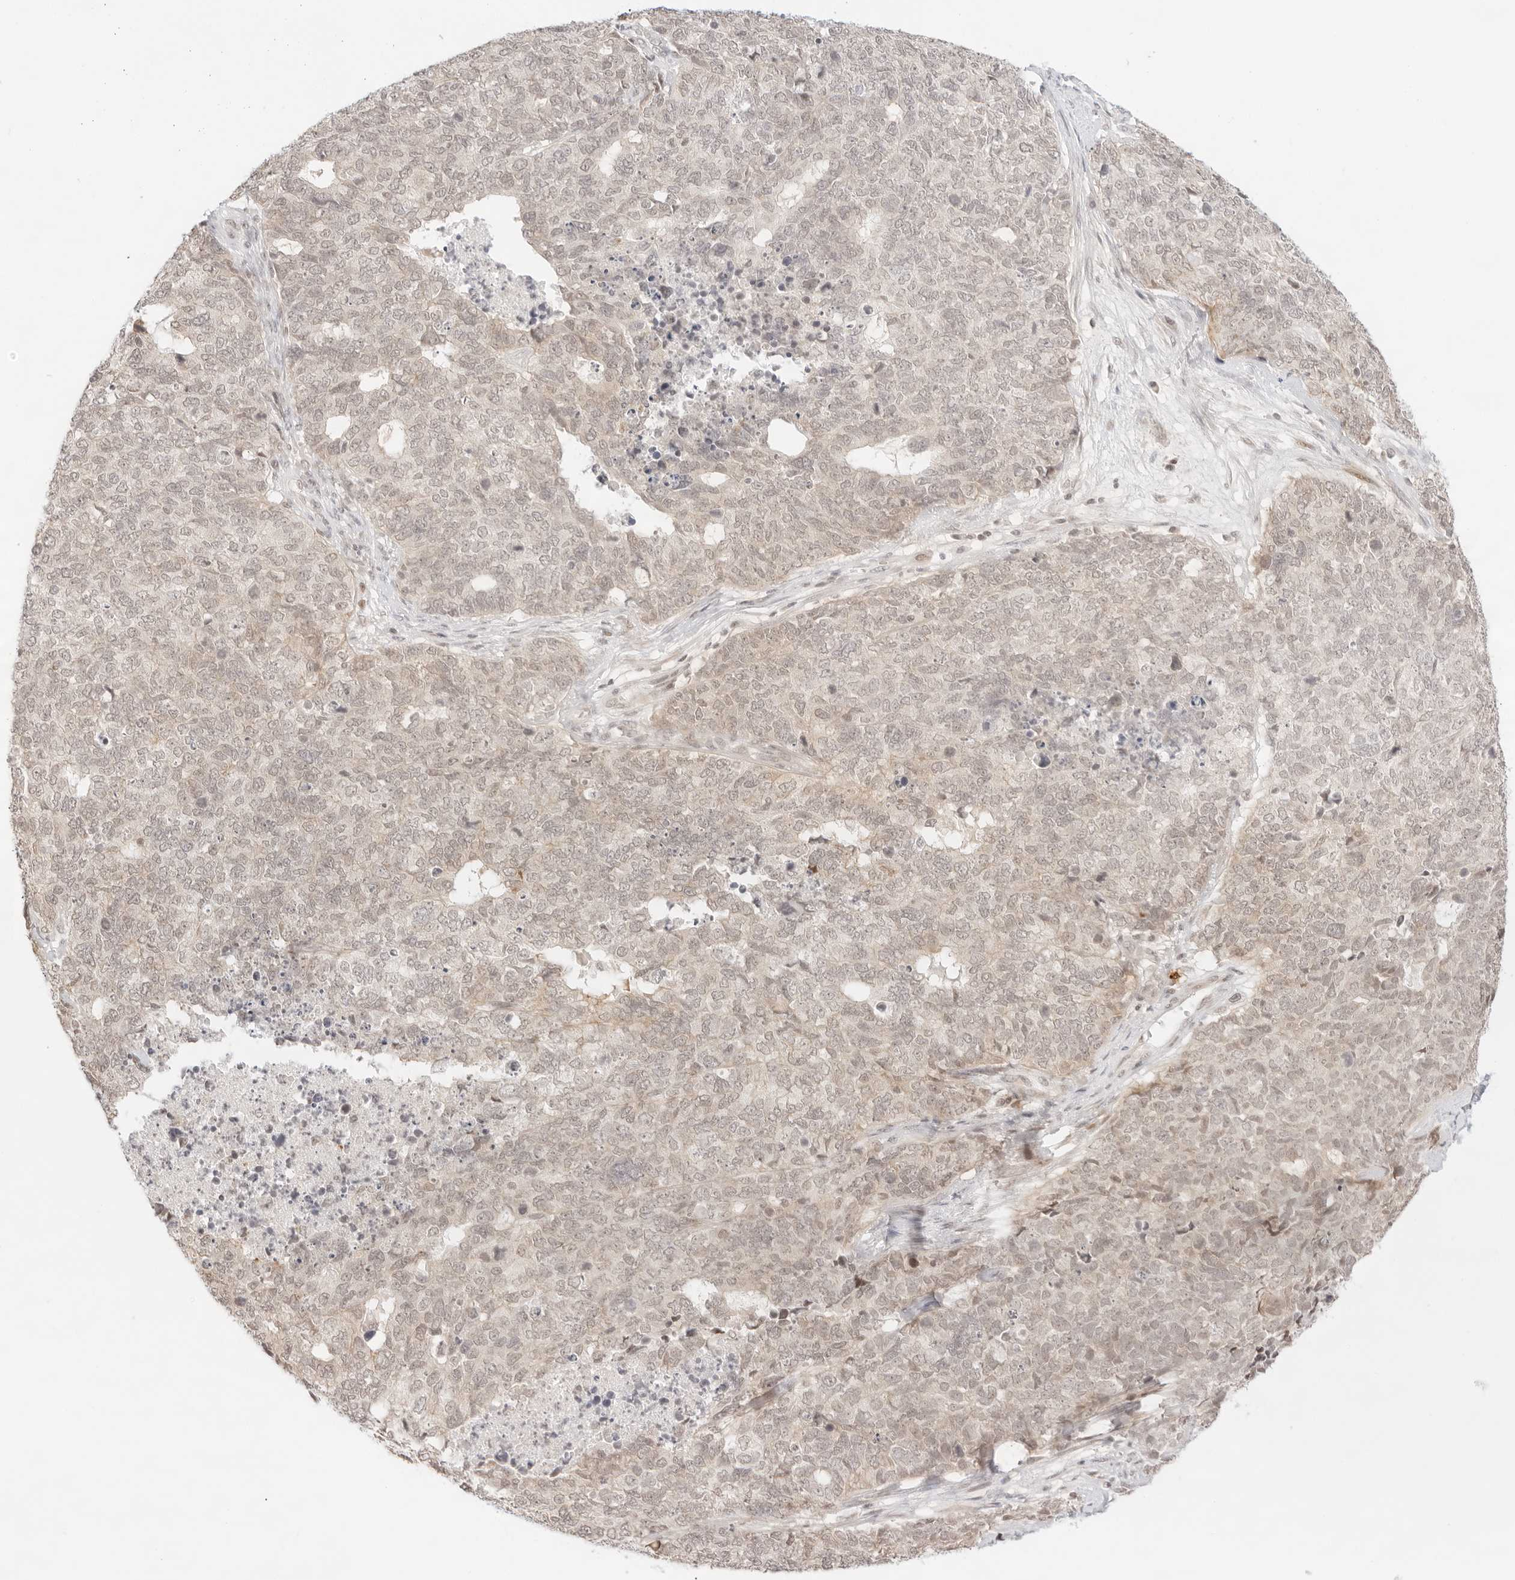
{"staining": {"intensity": "weak", "quantity": "<25%", "location": "nuclear"}, "tissue": "cervical cancer", "cell_type": "Tumor cells", "image_type": "cancer", "snomed": [{"axis": "morphology", "description": "Squamous cell carcinoma, NOS"}, {"axis": "topography", "description": "Cervix"}], "caption": "Immunohistochemistry image of neoplastic tissue: cervical cancer stained with DAB displays no significant protein staining in tumor cells.", "gene": "GNAS", "patient": {"sex": "female", "age": 63}}